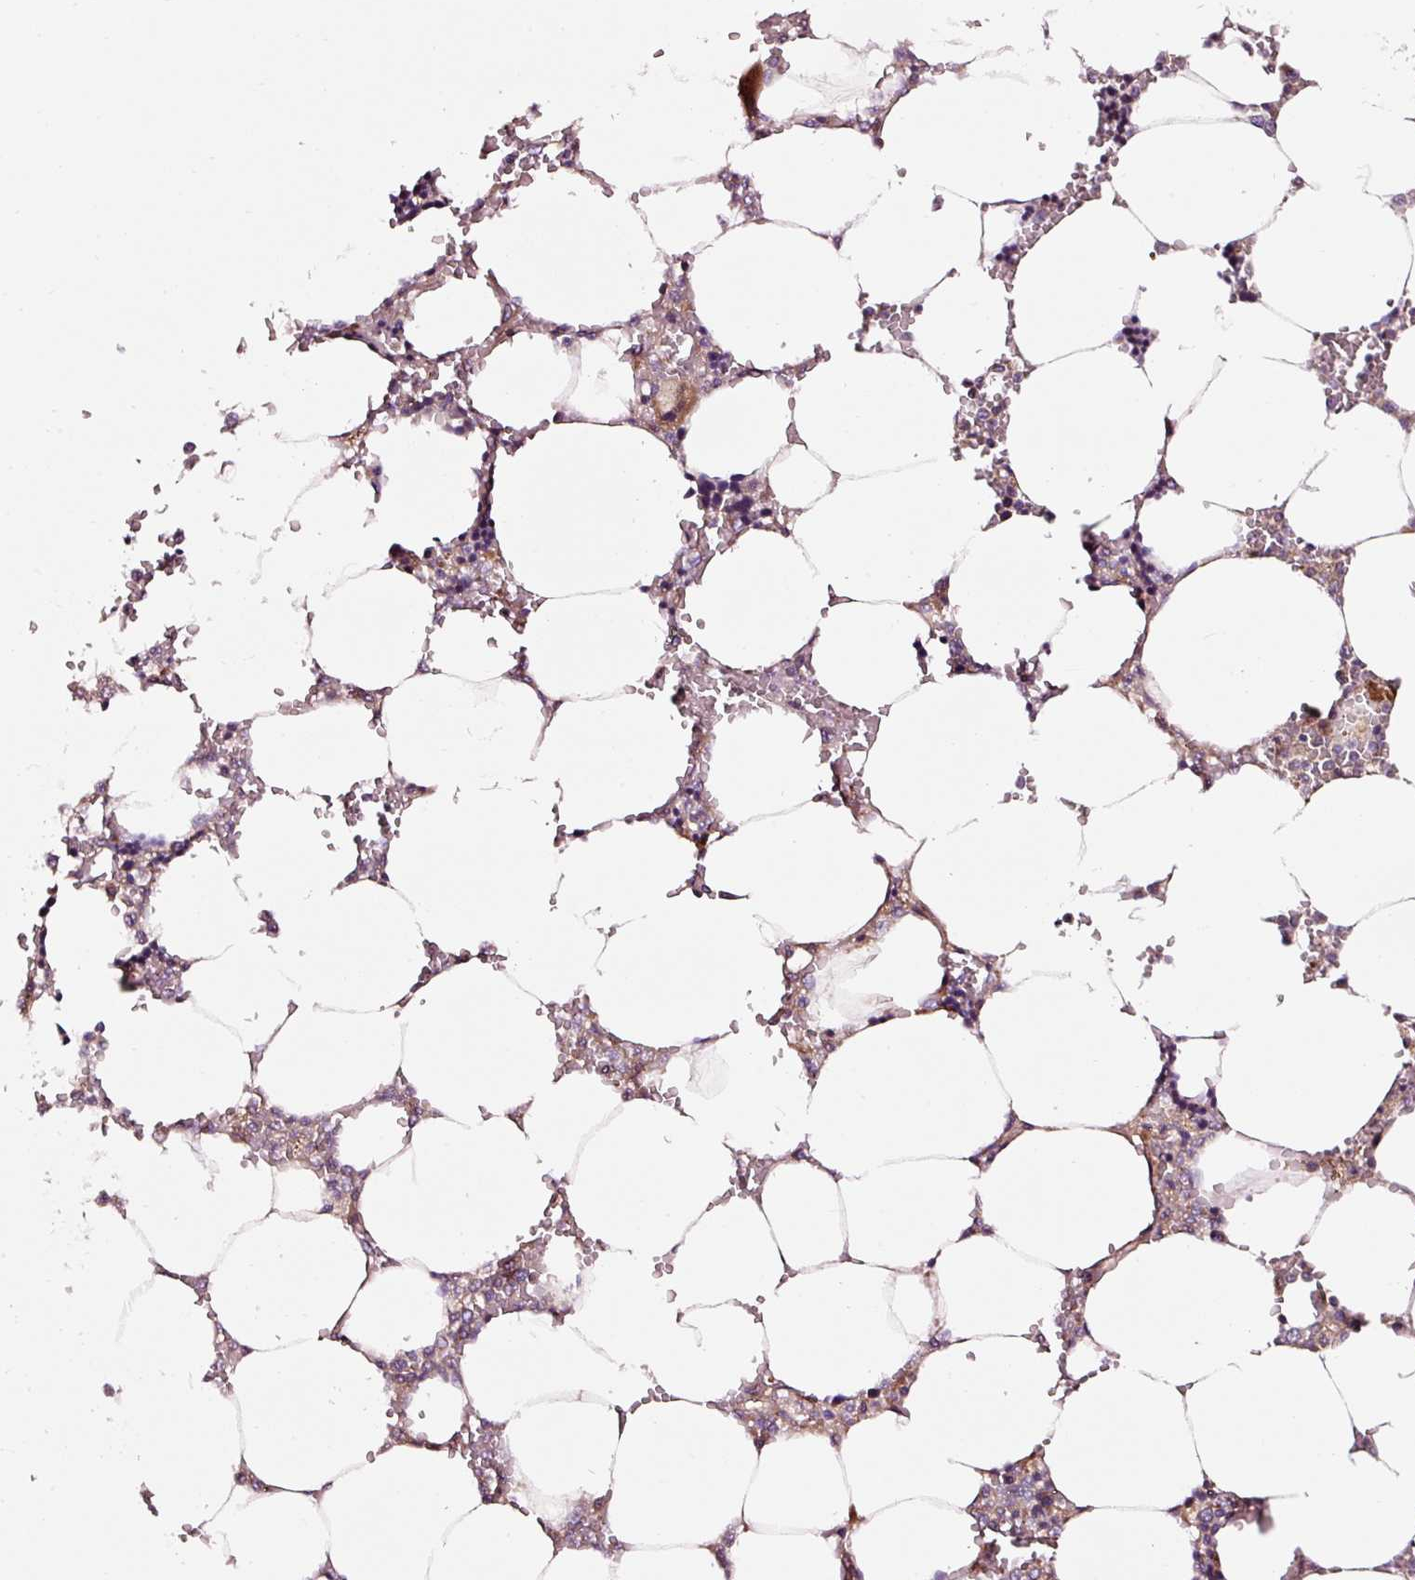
{"staining": {"intensity": "moderate", "quantity": "<25%", "location": "cytoplasmic/membranous"}, "tissue": "bone marrow", "cell_type": "Hematopoietic cells", "image_type": "normal", "snomed": [{"axis": "morphology", "description": "Normal tissue, NOS"}, {"axis": "topography", "description": "Bone marrow"}], "caption": "A low amount of moderate cytoplasmic/membranous positivity is present in approximately <25% of hematopoietic cells in benign bone marrow. (Brightfield microscopy of DAB IHC at high magnification).", "gene": "NAPA", "patient": {"sex": "male", "age": 64}}